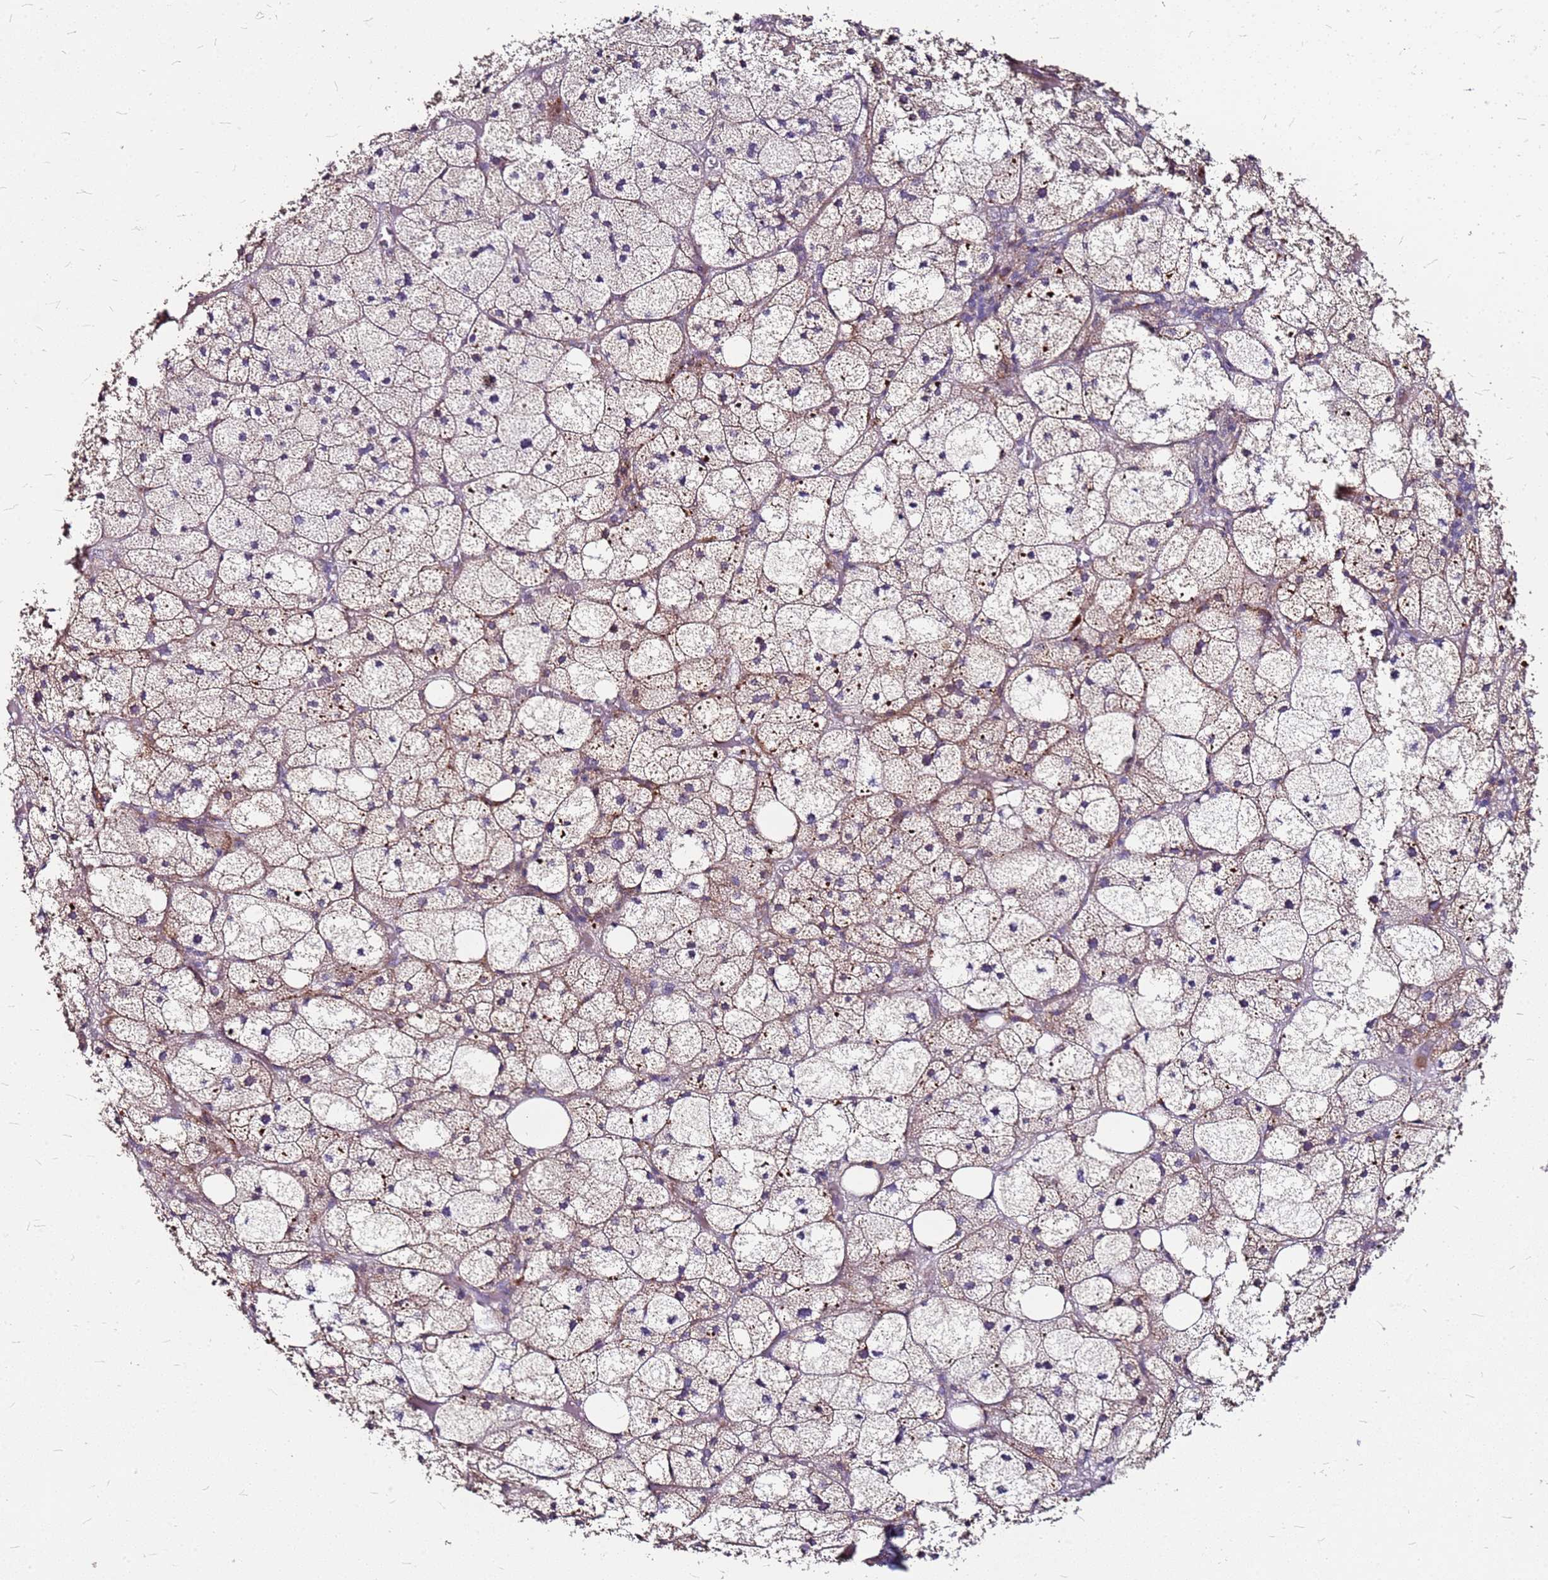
{"staining": {"intensity": "moderate", "quantity": "25%-75%", "location": "cytoplasmic/membranous"}, "tissue": "adrenal gland", "cell_type": "Glandular cells", "image_type": "normal", "snomed": [{"axis": "morphology", "description": "Normal tissue, NOS"}, {"axis": "topography", "description": "Adrenal gland"}], "caption": "Moderate cytoplasmic/membranous protein positivity is appreciated in about 25%-75% of glandular cells in adrenal gland. (brown staining indicates protein expression, while blue staining denotes nuclei).", "gene": "DCDC2C", "patient": {"sex": "female", "age": 61}}